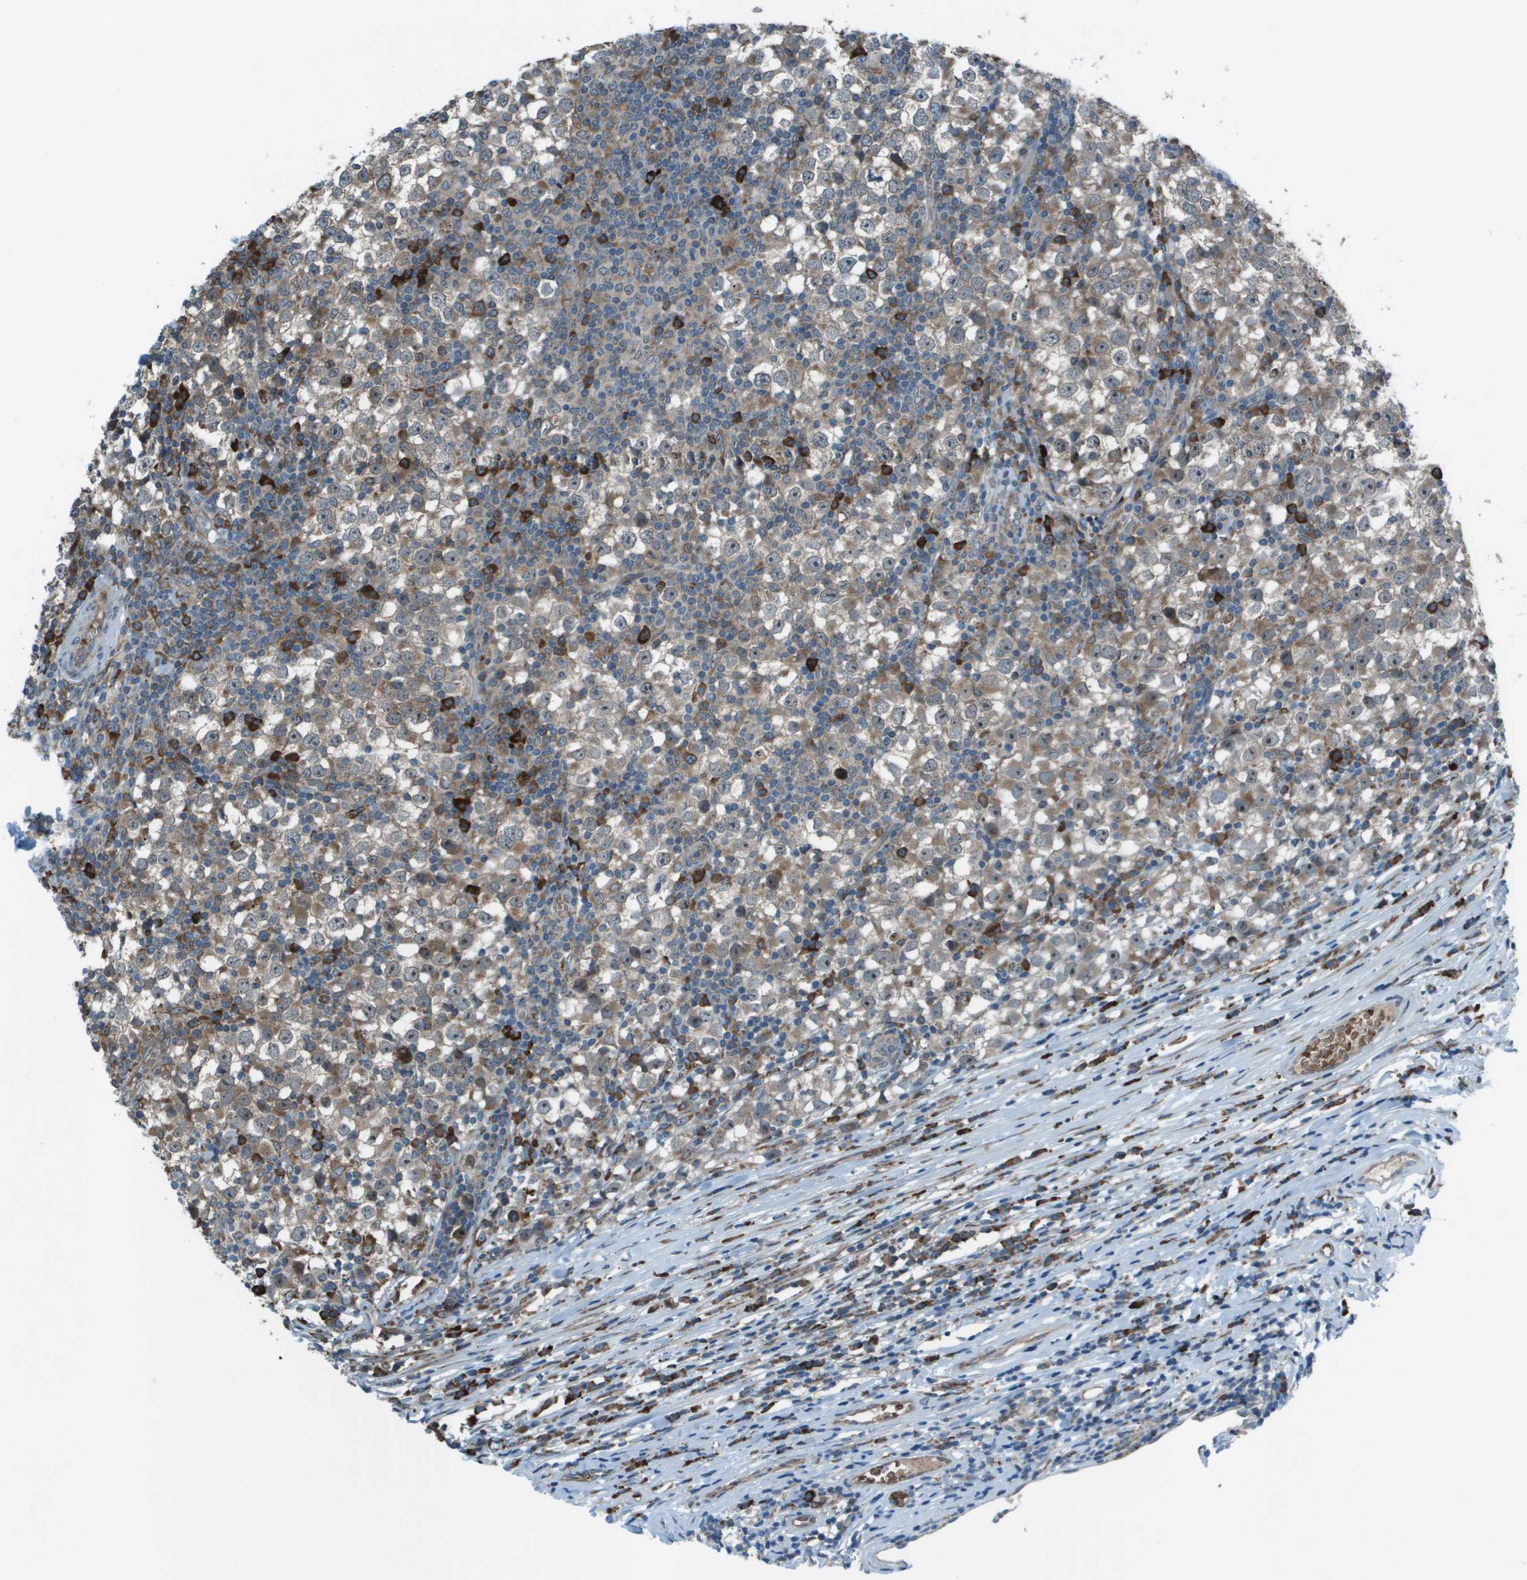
{"staining": {"intensity": "moderate", "quantity": "<25%", "location": "cytoplasmic/membranous,nuclear"}, "tissue": "testis cancer", "cell_type": "Tumor cells", "image_type": "cancer", "snomed": [{"axis": "morphology", "description": "Seminoma, NOS"}, {"axis": "topography", "description": "Testis"}], "caption": "IHC of testis seminoma displays low levels of moderate cytoplasmic/membranous and nuclear staining in approximately <25% of tumor cells.", "gene": "UTS2", "patient": {"sex": "male", "age": 65}}